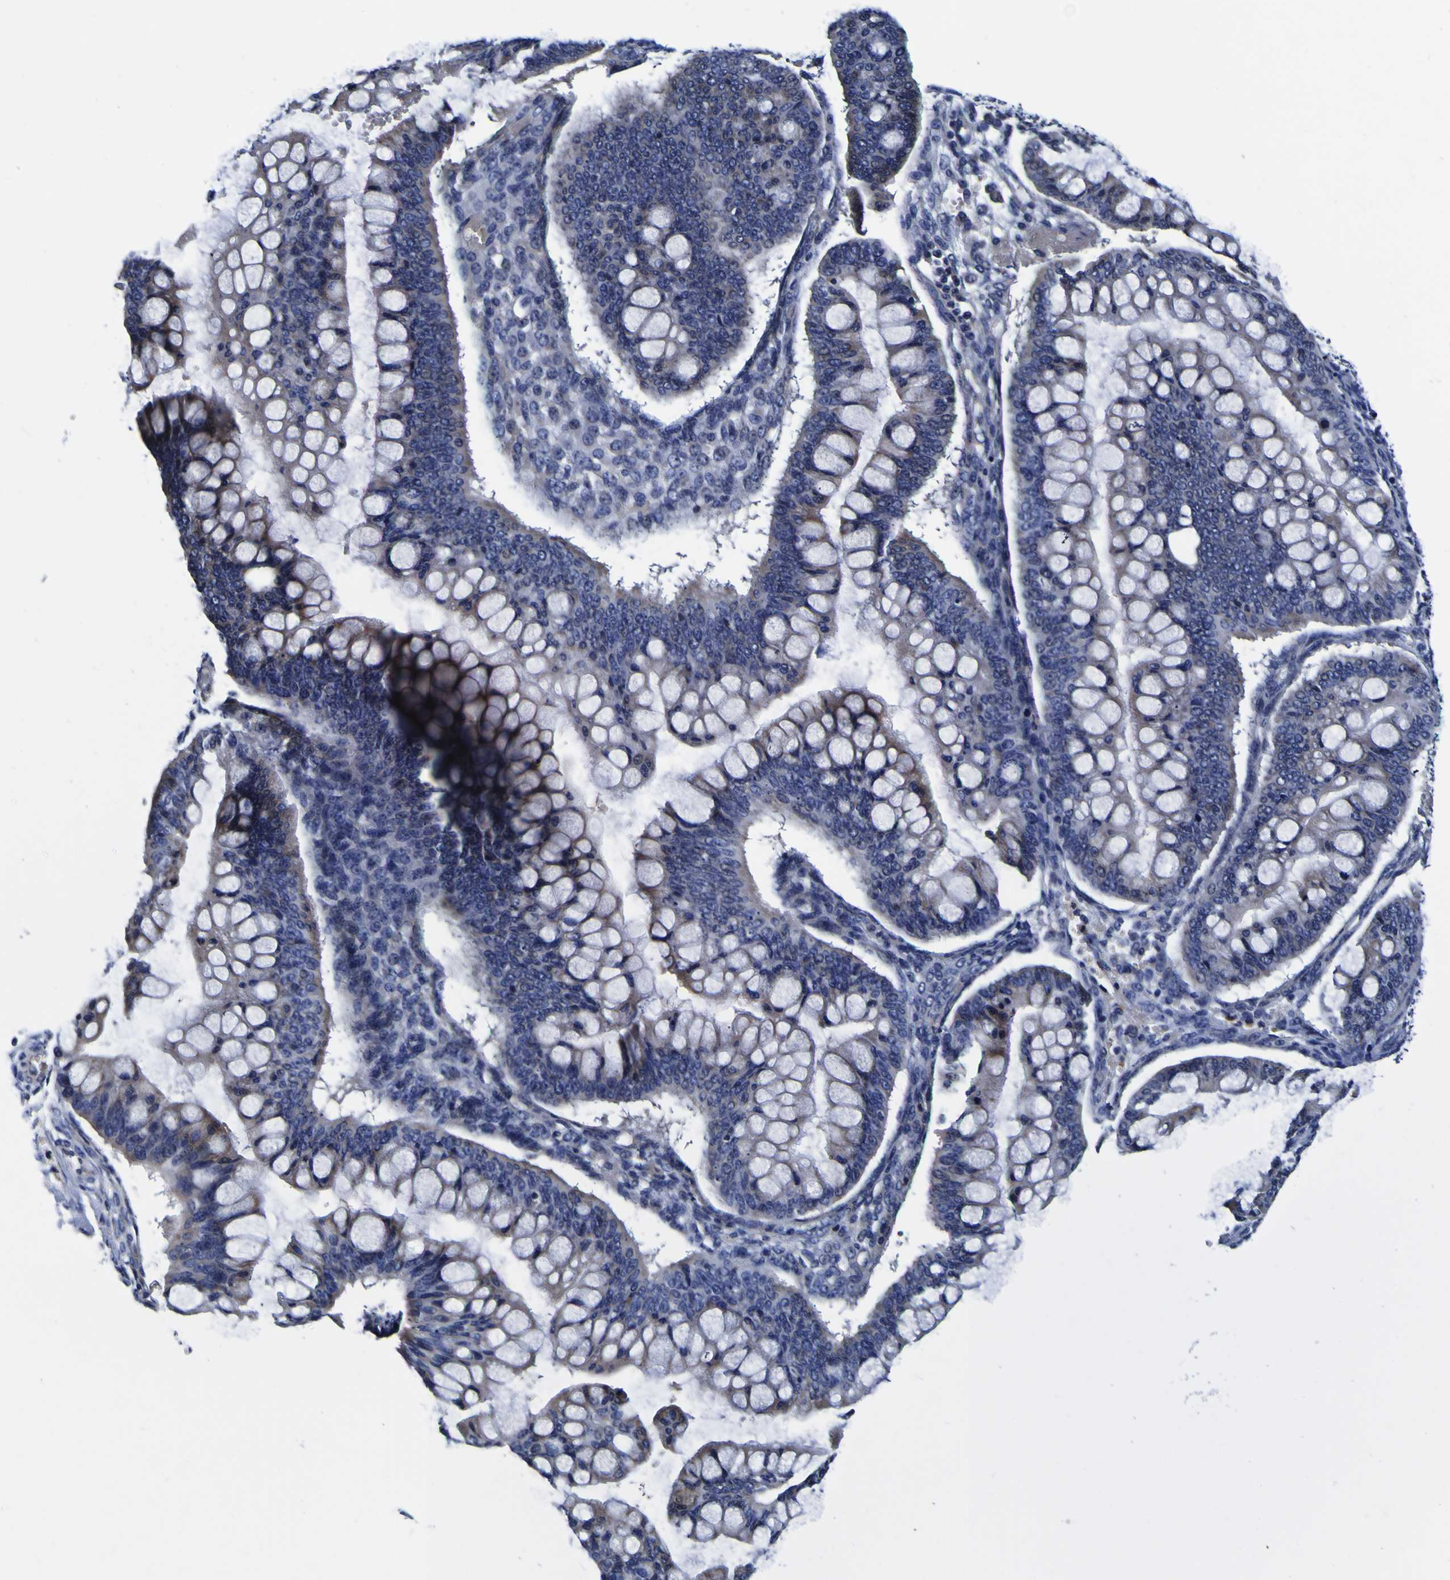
{"staining": {"intensity": "moderate", "quantity": ">75%", "location": "cytoplasmic/membranous"}, "tissue": "ovarian cancer", "cell_type": "Tumor cells", "image_type": "cancer", "snomed": [{"axis": "morphology", "description": "Cystadenocarcinoma, mucinous, NOS"}, {"axis": "topography", "description": "Ovary"}], "caption": "Ovarian cancer (mucinous cystadenocarcinoma) stained with immunohistochemistry displays moderate cytoplasmic/membranous expression in approximately >75% of tumor cells. The protein of interest is shown in brown color, while the nuclei are stained blue.", "gene": "PDLIM4", "patient": {"sex": "female", "age": 73}}